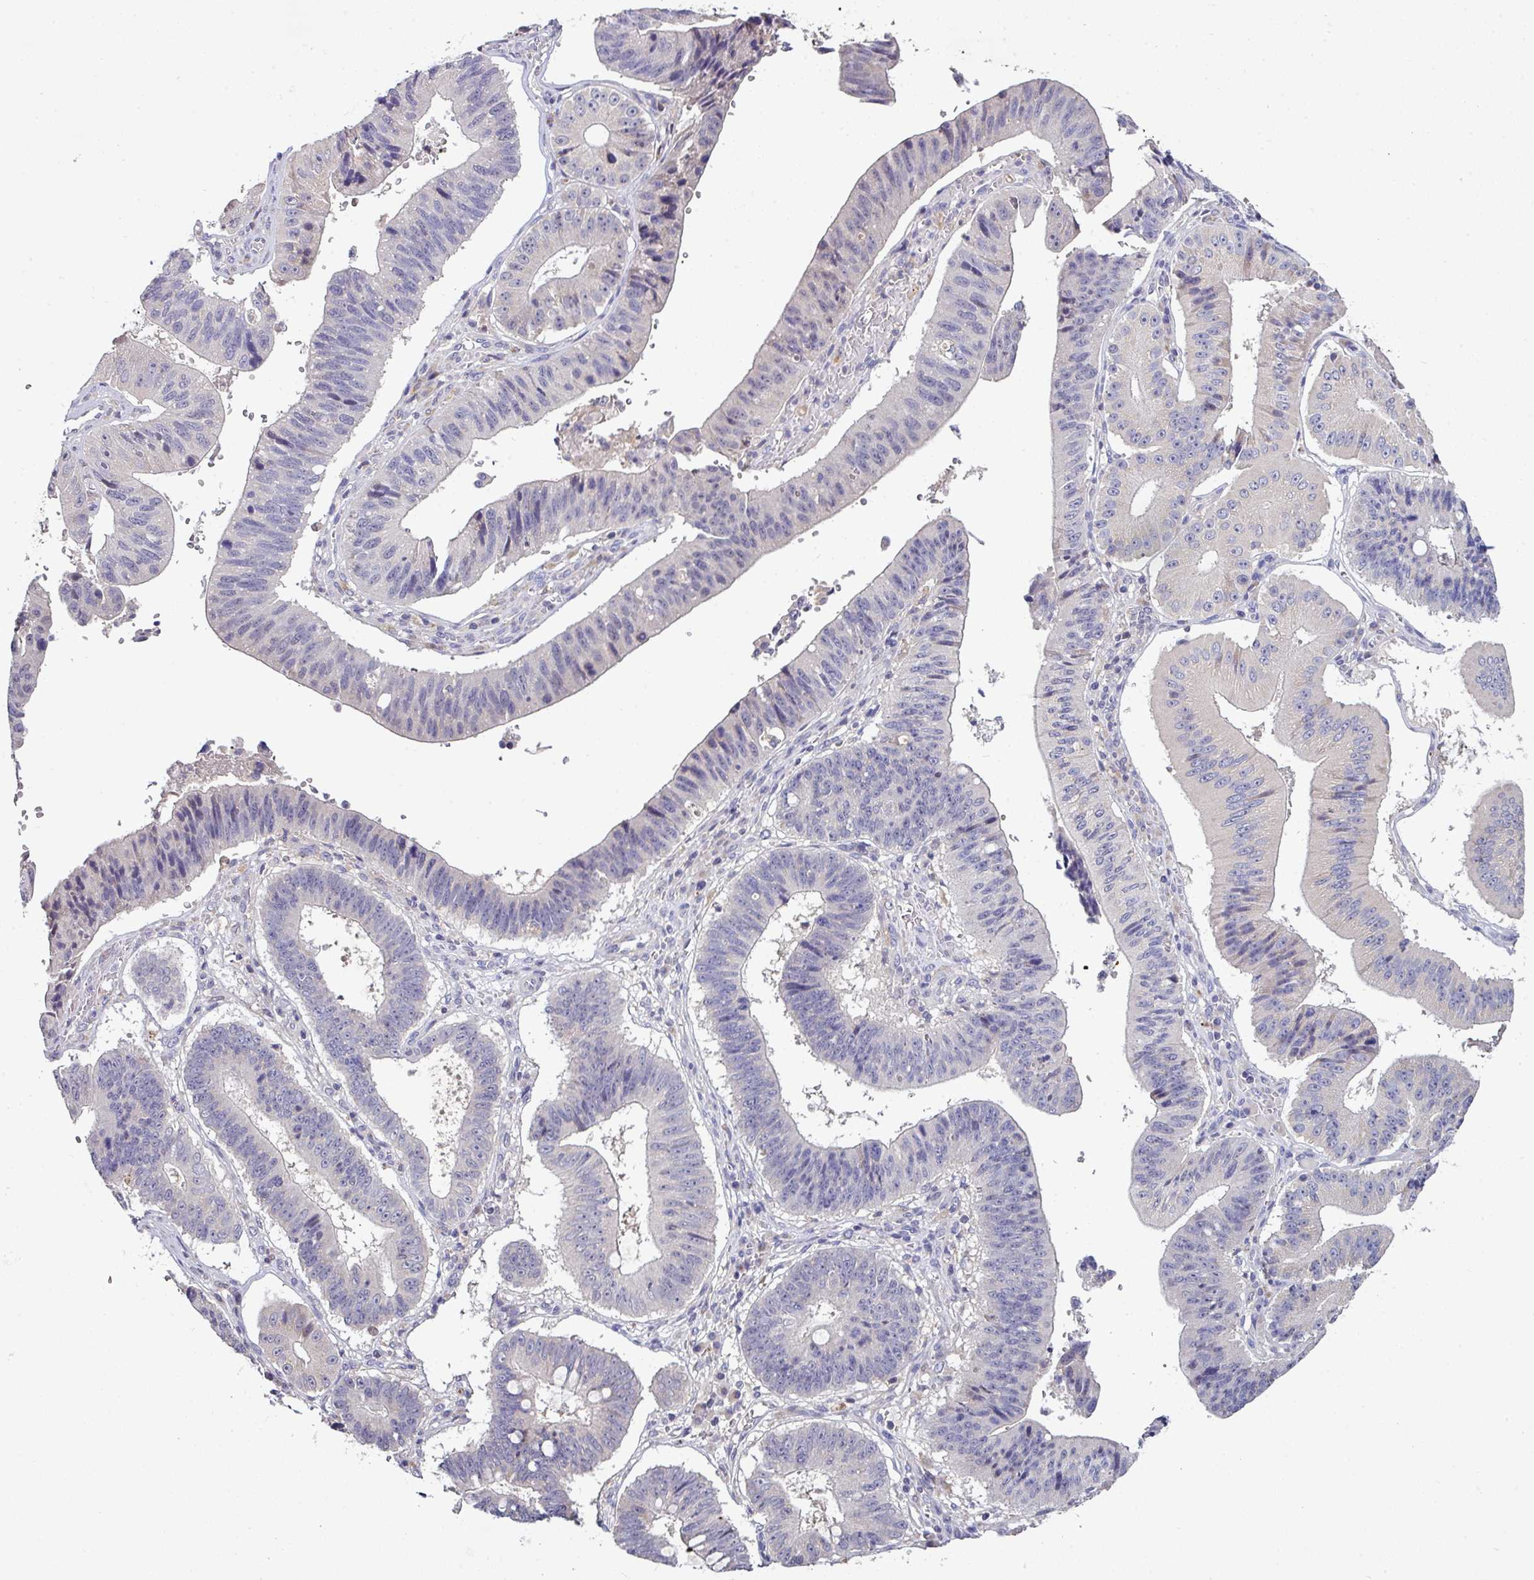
{"staining": {"intensity": "negative", "quantity": "none", "location": "none"}, "tissue": "stomach cancer", "cell_type": "Tumor cells", "image_type": "cancer", "snomed": [{"axis": "morphology", "description": "Adenocarcinoma, NOS"}, {"axis": "topography", "description": "Stomach"}], "caption": "DAB (3,3'-diaminobenzidine) immunohistochemical staining of stomach adenocarcinoma shows no significant positivity in tumor cells.", "gene": "AEBP2", "patient": {"sex": "male", "age": 59}}